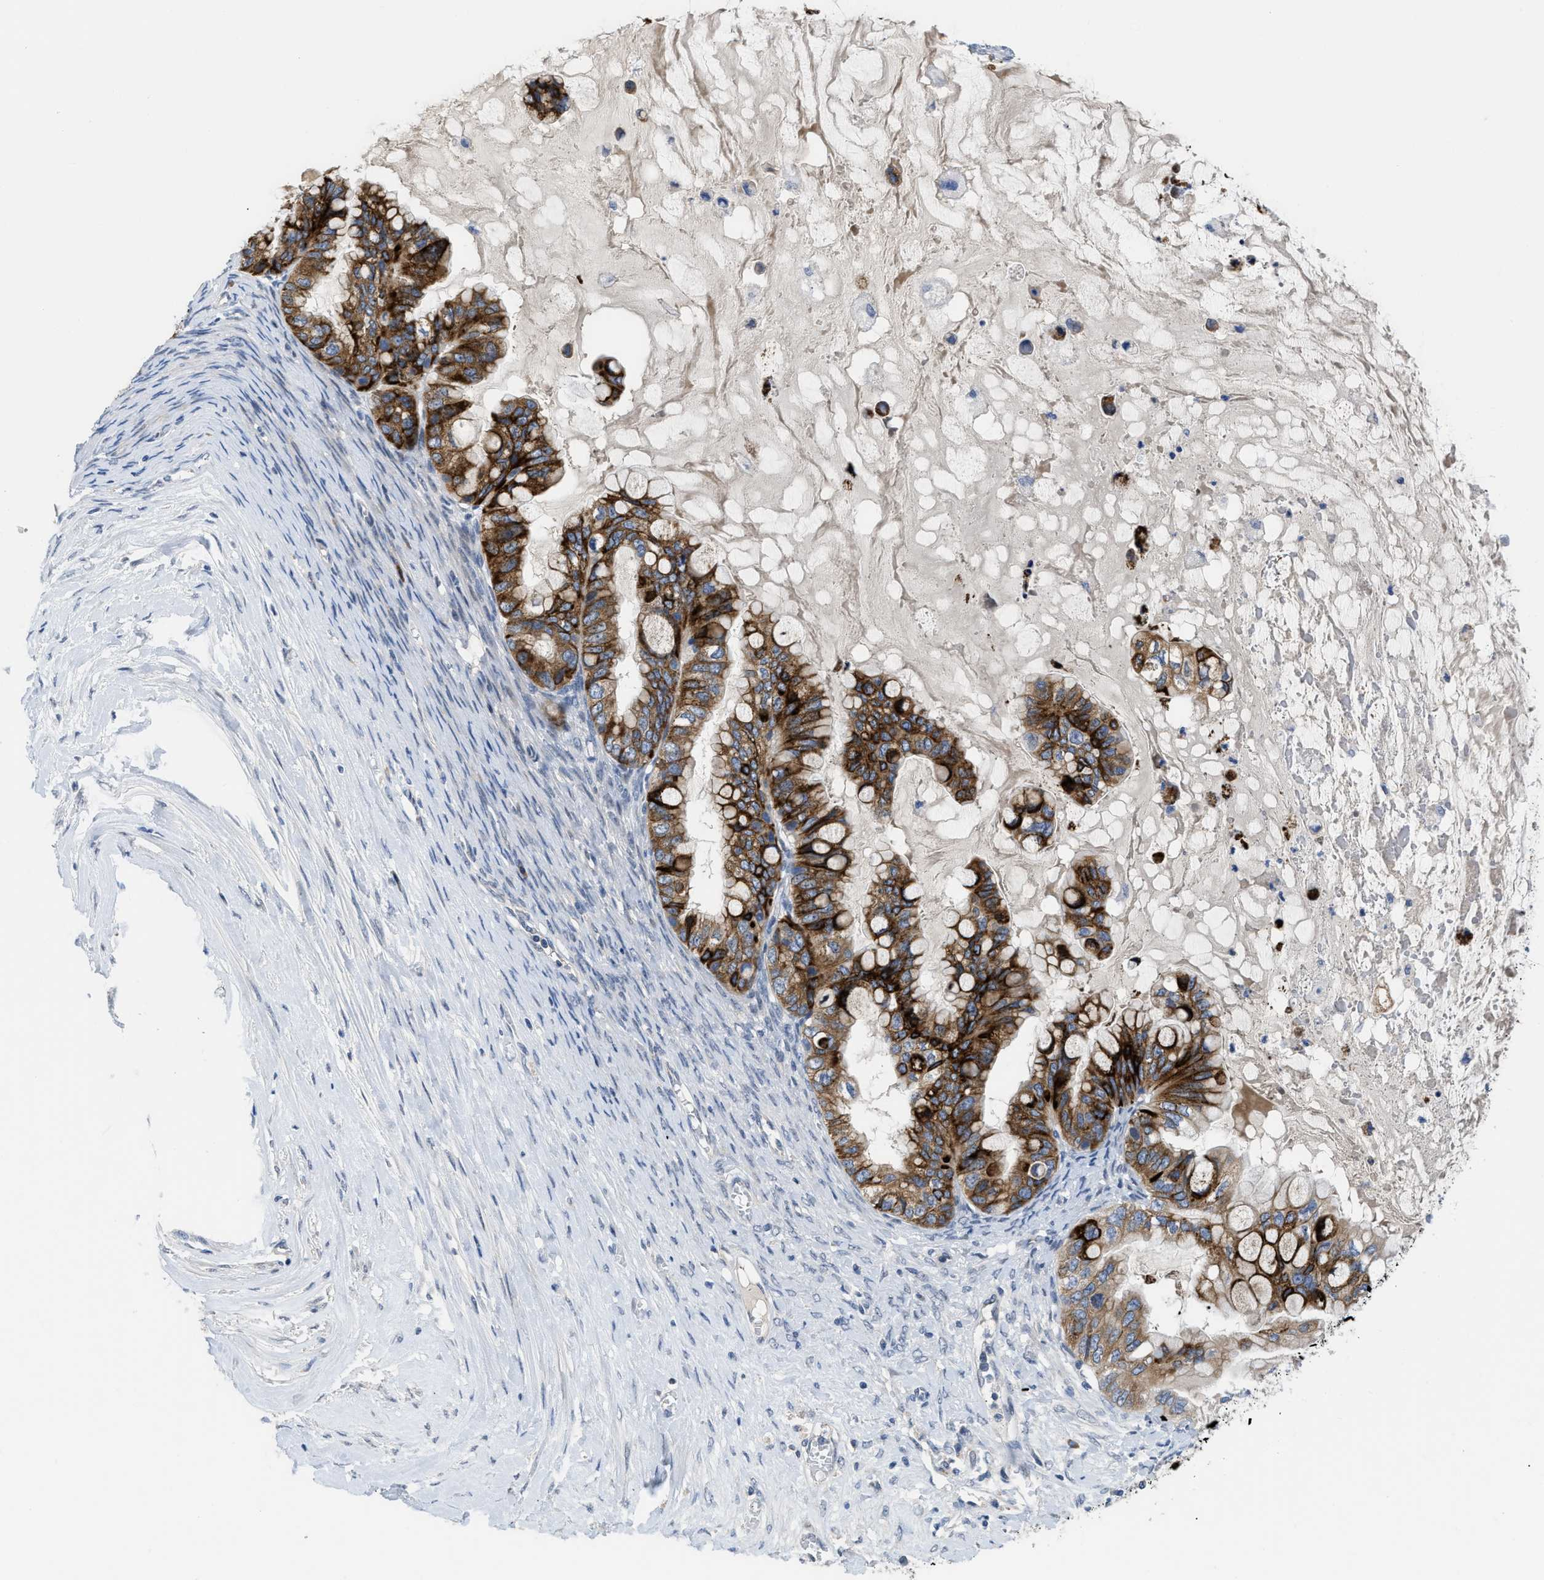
{"staining": {"intensity": "strong", "quantity": ">75%", "location": "cytoplasmic/membranous"}, "tissue": "ovarian cancer", "cell_type": "Tumor cells", "image_type": "cancer", "snomed": [{"axis": "morphology", "description": "Cystadenocarcinoma, mucinous, NOS"}, {"axis": "topography", "description": "Ovary"}], "caption": "Immunohistochemical staining of ovarian mucinous cystadenocarcinoma demonstrates strong cytoplasmic/membranous protein expression in about >75% of tumor cells.", "gene": "OR9K2", "patient": {"sex": "female", "age": 80}}